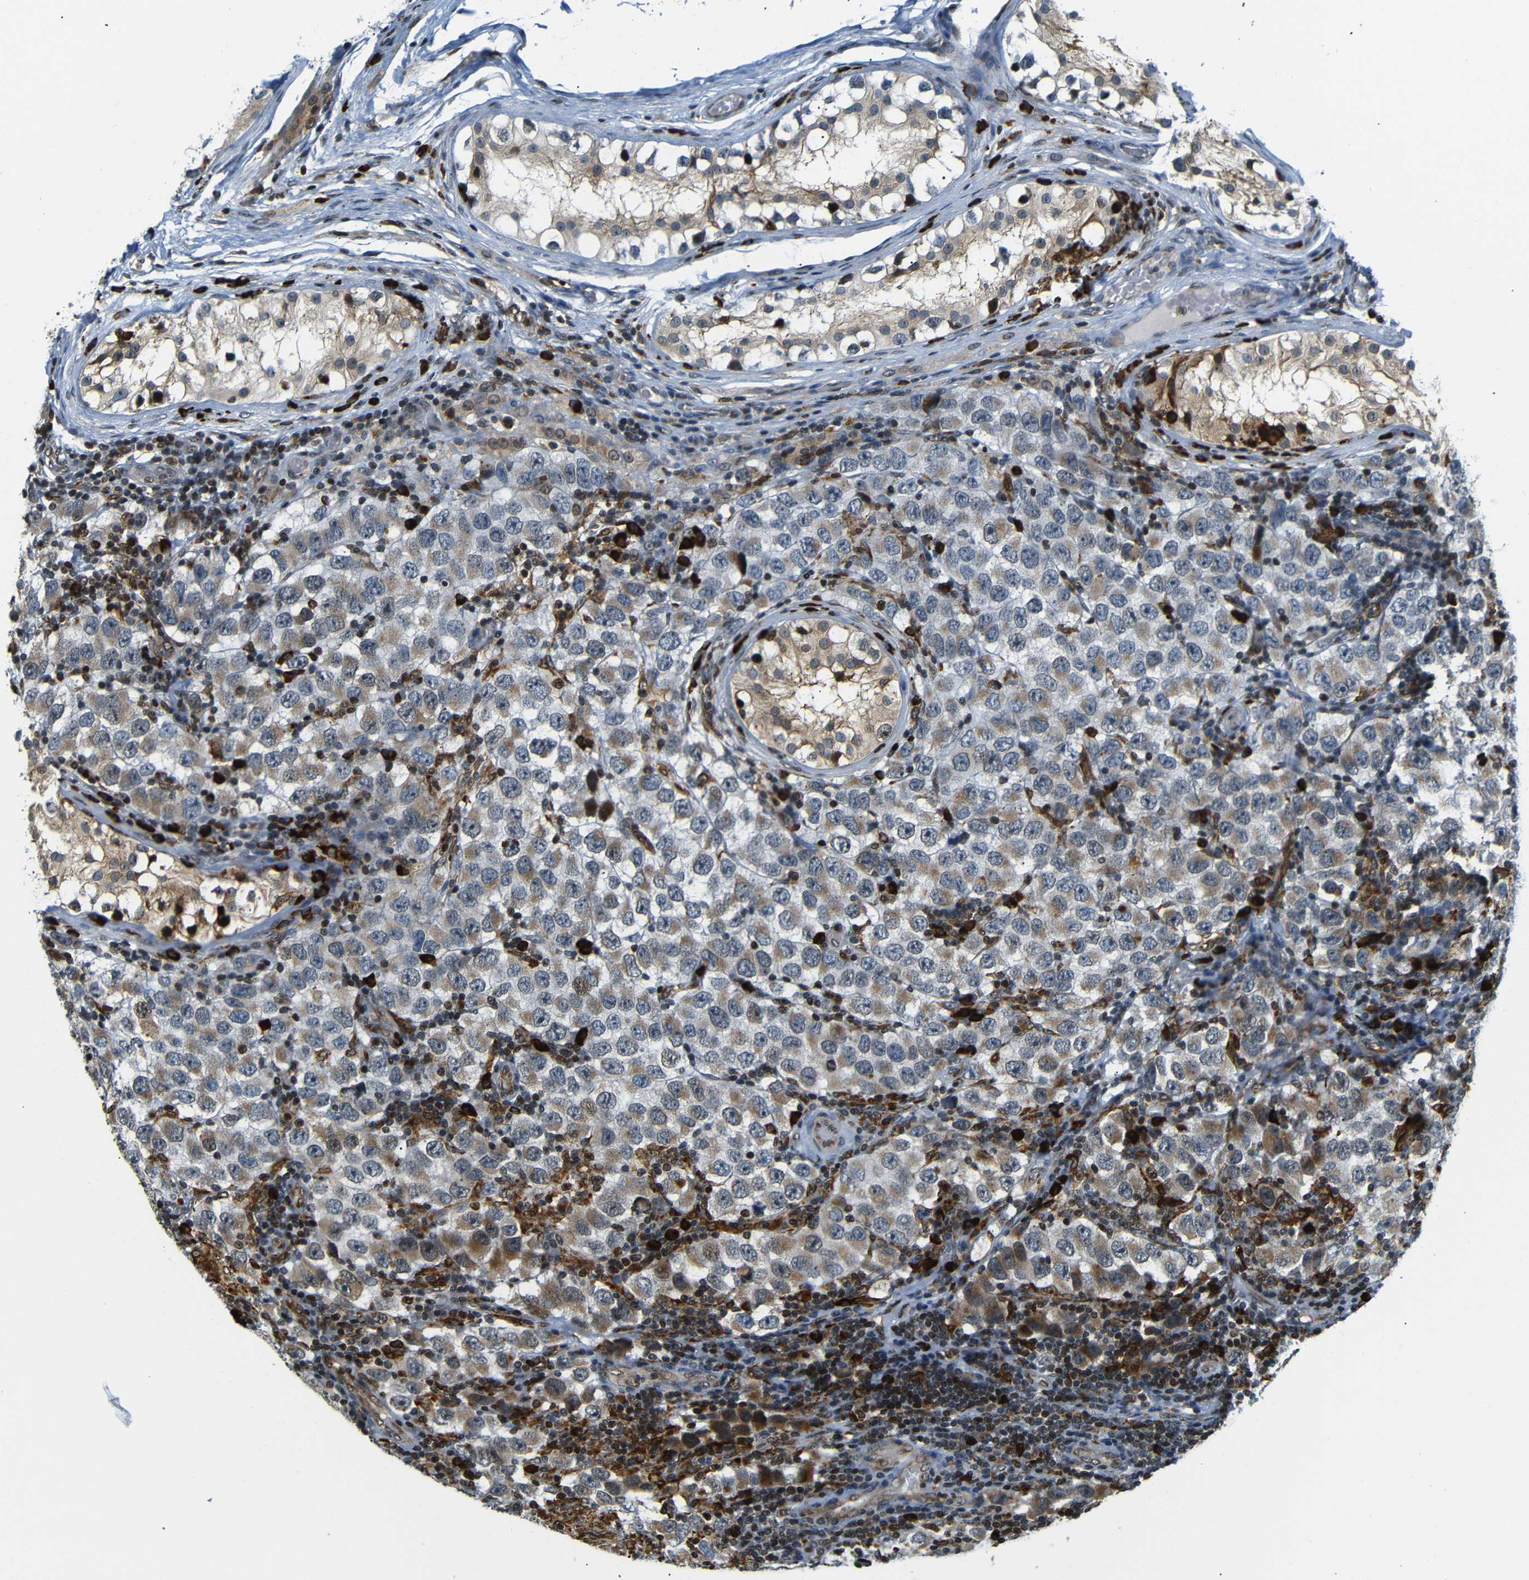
{"staining": {"intensity": "weak", "quantity": "25%-75%", "location": "cytoplasmic/membranous"}, "tissue": "testis cancer", "cell_type": "Tumor cells", "image_type": "cancer", "snomed": [{"axis": "morphology", "description": "Carcinoma, Embryonal, NOS"}, {"axis": "topography", "description": "Testis"}], "caption": "Tumor cells show low levels of weak cytoplasmic/membranous staining in approximately 25%-75% of cells in human testis embryonal carcinoma. Immunohistochemistry stains the protein in brown and the nuclei are stained blue.", "gene": "SPCS2", "patient": {"sex": "male", "age": 21}}